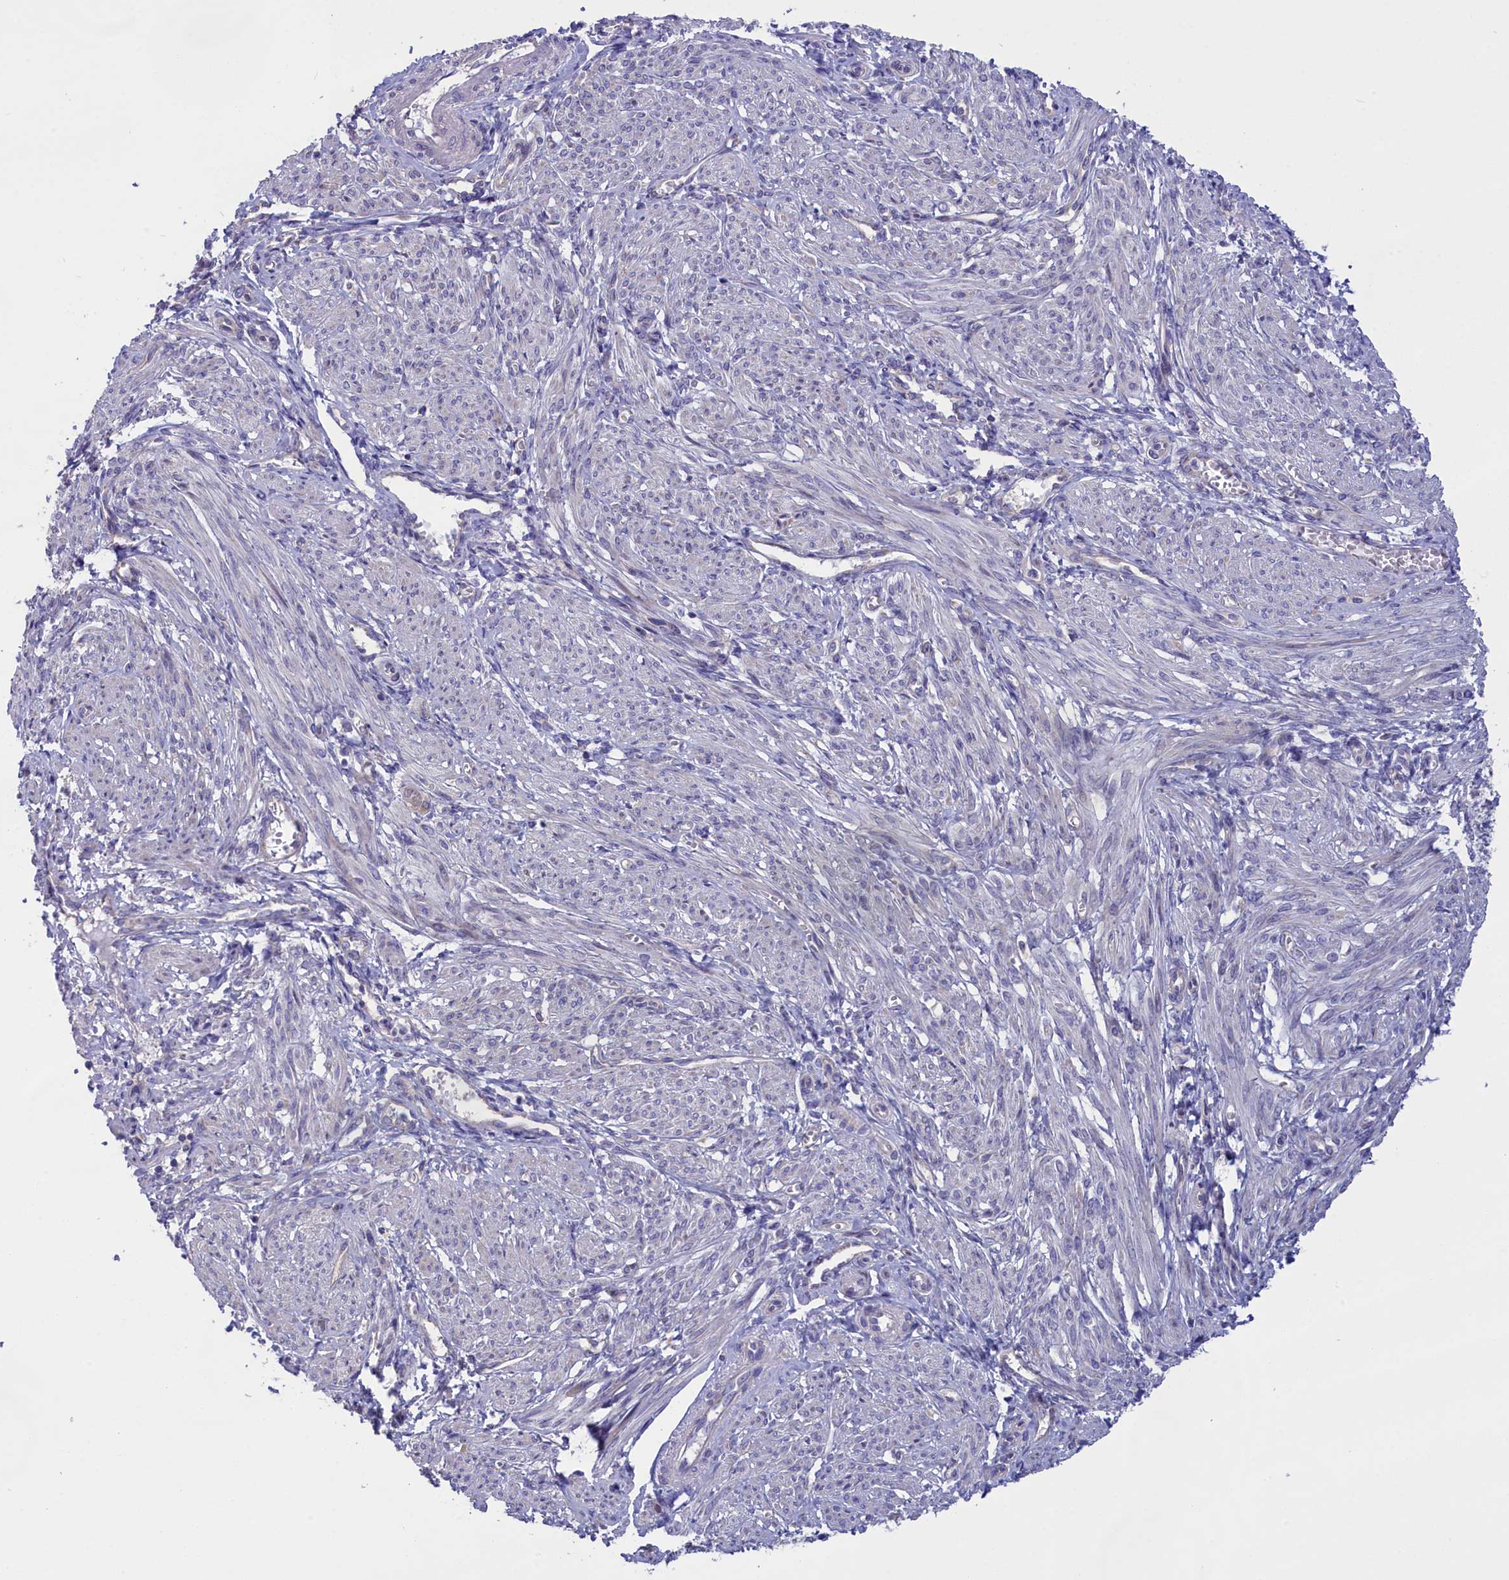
{"staining": {"intensity": "negative", "quantity": "none", "location": "none"}, "tissue": "smooth muscle", "cell_type": "Smooth muscle cells", "image_type": "normal", "snomed": [{"axis": "morphology", "description": "Normal tissue, NOS"}, {"axis": "topography", "description": "Smooth muscle"}], "caption": "Histopathology image shows no significant protein expression in smooth muscle cells of normal smooth muscle. (DAB immunohistochemistry visualized using brightfield microscopy, high magnification).", "gene": "CYP2U1", "patient": {"sex": "female", "age": 39}}